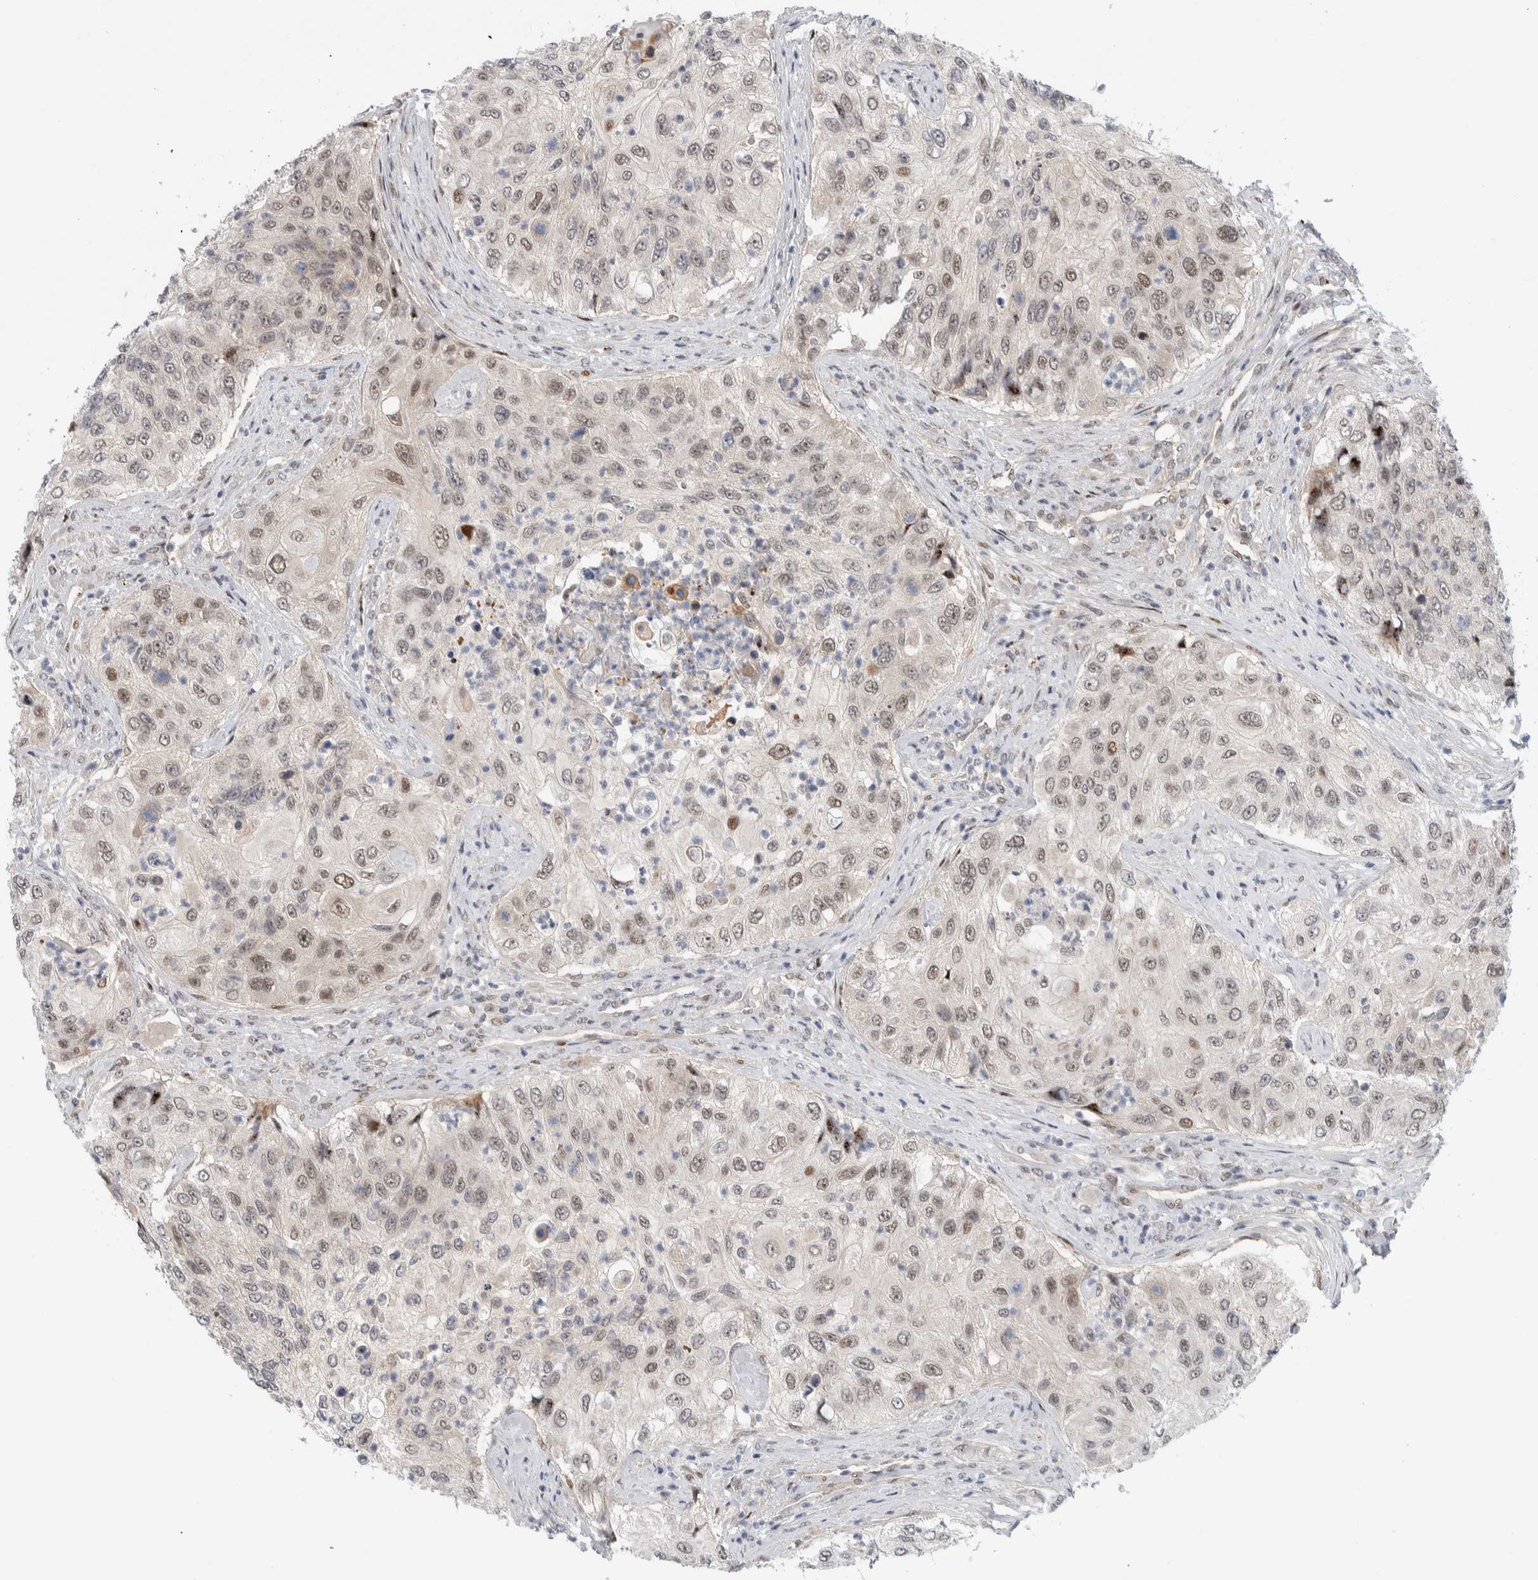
{"staining": {"intensity": "weak", "quantity": "25%-75%", "location": "nuclear"}, "tissue": "urothelial cancer", "cell_type": "Tumor cells", "image_type": "cancer", "snomed": [{"axis": "morphology", "description": "Urothelial carcinoma, High grade"}, {"axis": "topography", "description": "Urinary bladder"}], "caption": "High-magnification brightfield microscopy of urothelial cancer stained with DAB (brown) and counterstained with hematoxylin (blue). tumor cells exhibit weak nuclear expression is identified in approximately25%-75% of cells.", "gene": "NCR3LG1", "patient": {"sex": "female", "age": 60}}